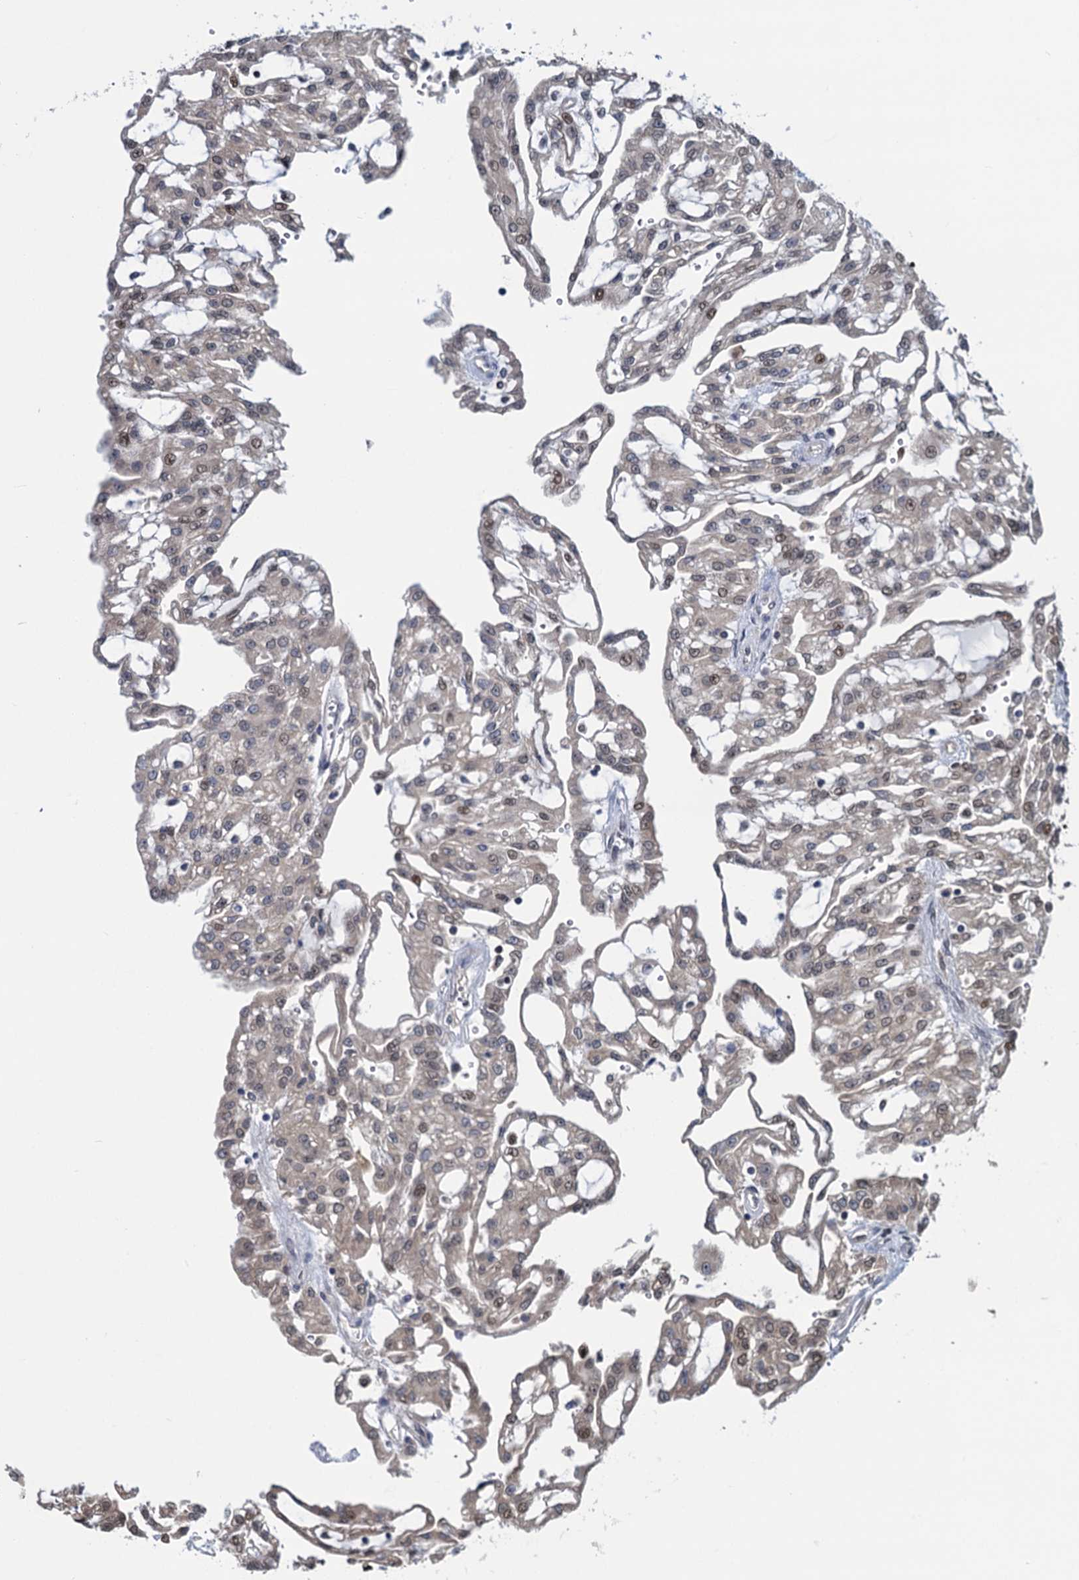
{"staining": {"intensity": "weak", "quantity": "<25%", "location": "cytoplasmic/membranous,nuclear"}, "tissue": "renal cancer", "cell_type": "Tumor cells", "image_type": "cancer", "snomed": [{"axis": "morphology", "description": "Adenocarcinoma, NOS"}, {"axis": "topography", "description": "Kidney"}], "caption": "Human adenocarcinoma (renal) stained for a protein using immunohistochemistry (IHC) exhibits no positivity in tumor cells.", "gene": "RNF125", "patient": {"sex": "male", "age": 63}}